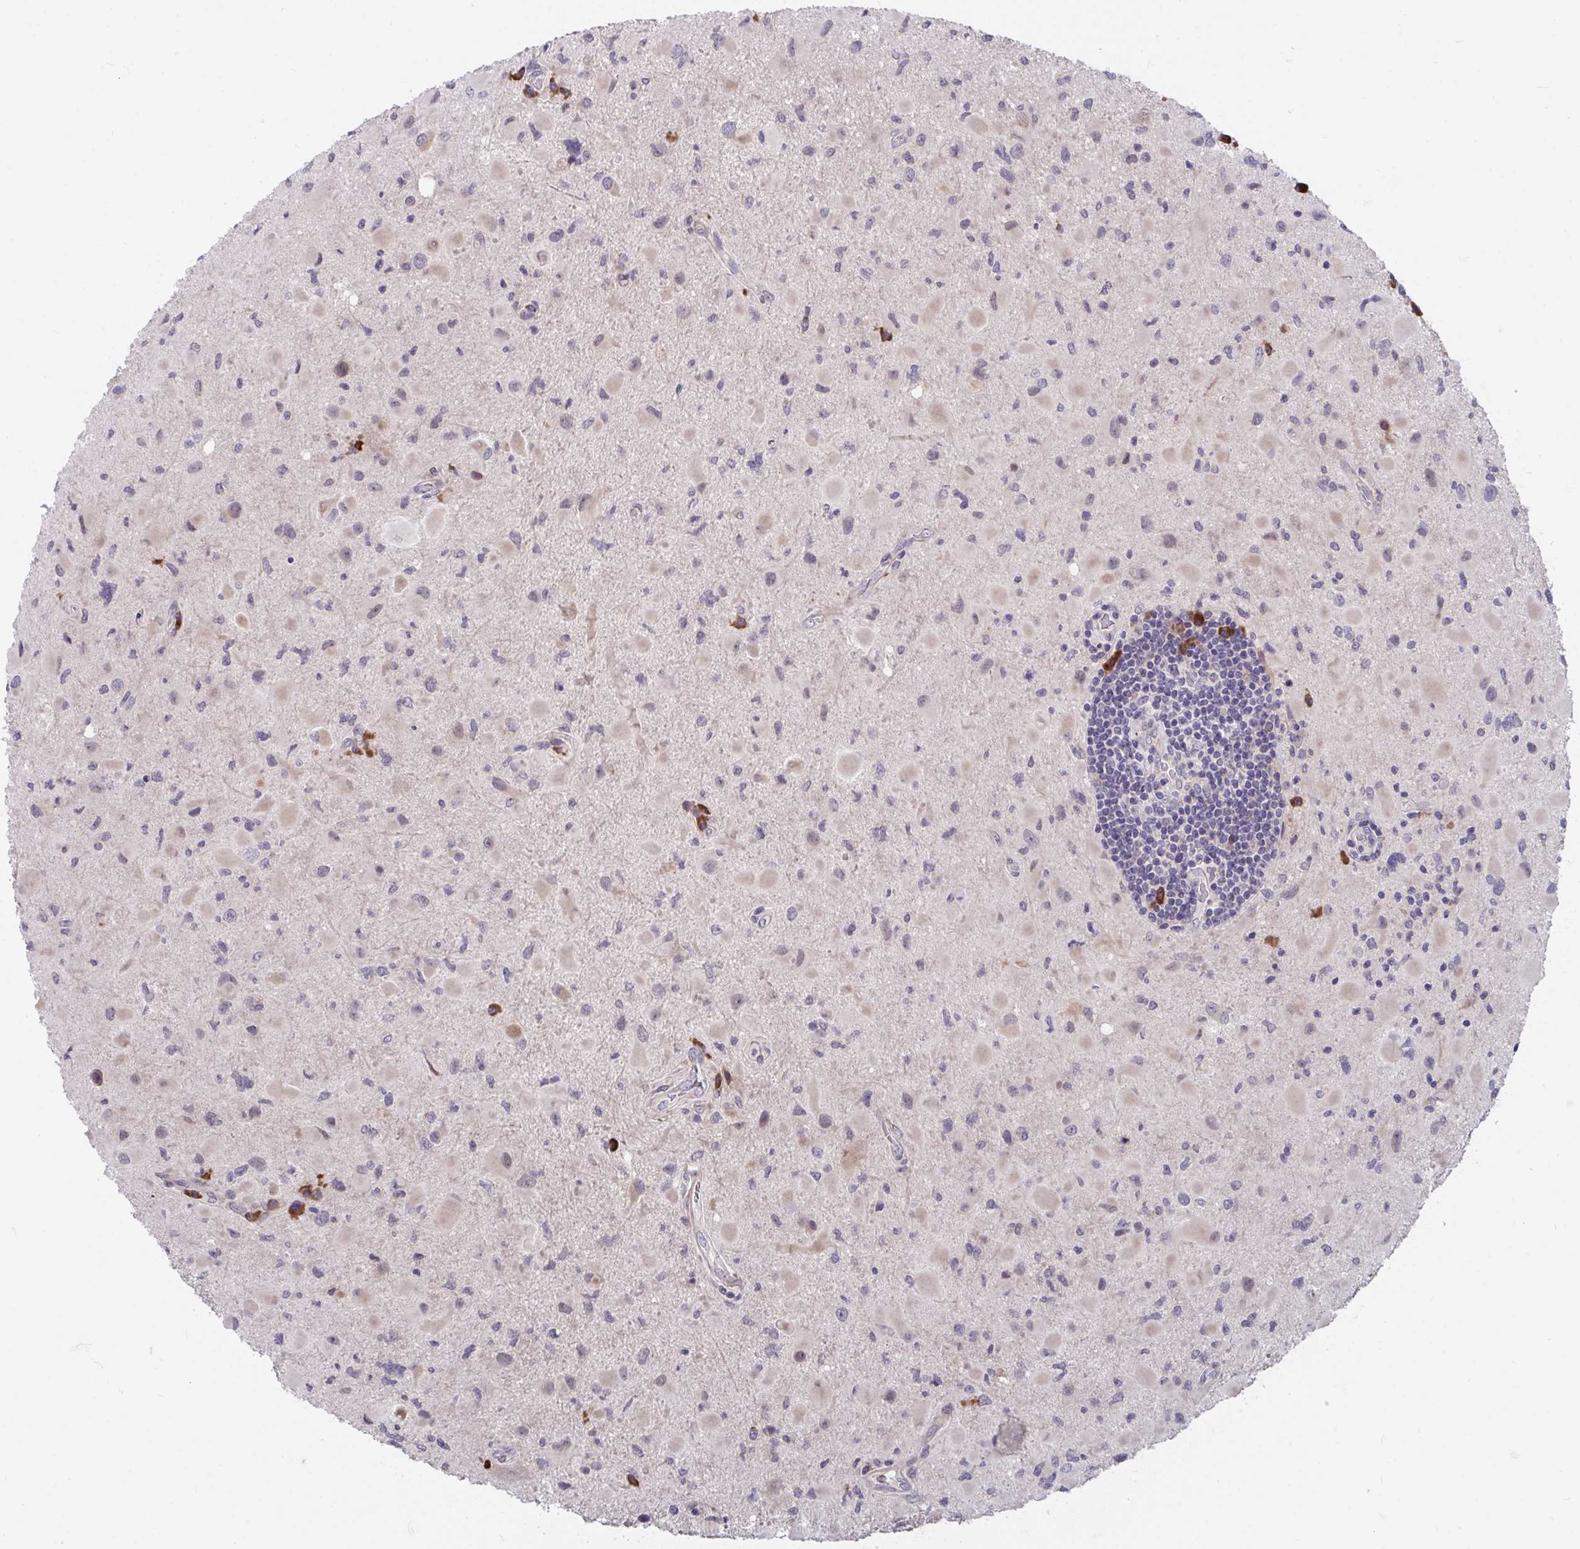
{"staining": {"intensity": "weak", "quantity": "25%-75%", "location": "cytoplasmic/membranous"}, "tissue": "glioma", "cell_type": "Tumor cells", "image_type": "cancer", "snomed": [{"axis": "morphology", "description": "Glioma, malignant, Low grade"}, {"axis": "topography", "description": "Brain"}], "caption": "Tumor cells exhibit low levels of weak cytoplasmic/membranous expression in about 25%-75% of cells in malignant glioma (low-grade).", "gene": "SUSD4", "patient": {"sex": "female", "age": 32}}